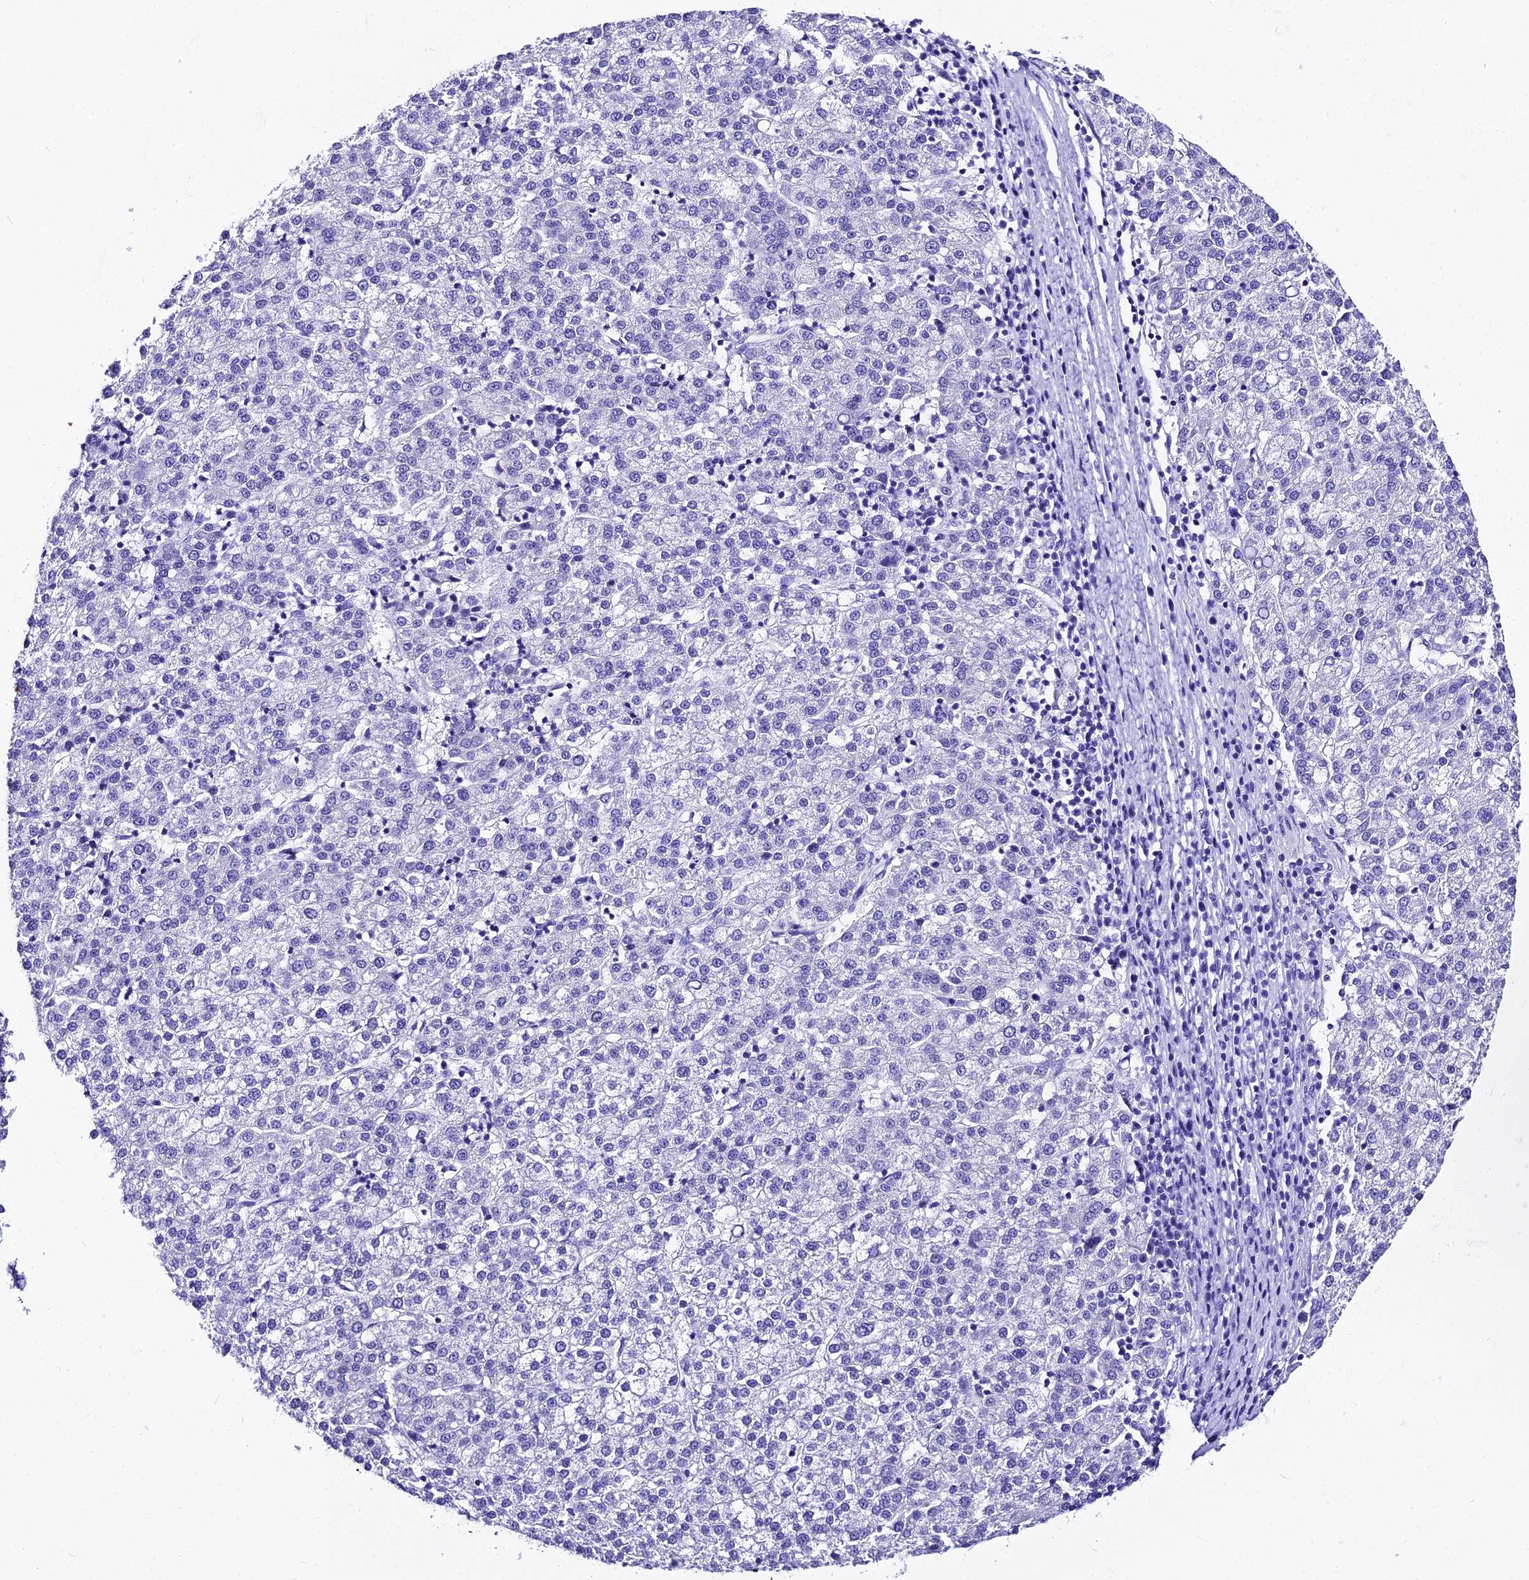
{"staining": {"intensity": "negative", "quantity": "none", "location": "none"}, "tissue": "liver cancer", "cell_type": "Tumor cells", "image_type": "cancer", "snomed": [{"axis": "morphology", "description": "Carcinoma, Hepatocellular, NOS"}, {"axis": "topography", "description": "Liver"}], "caption": "An immunohistochemistry image of liver cancer (hepatocellular carcinoma) is shown. There is no staining in tumor cells of liver cancer (hepatocellular carcinoma).", "gene": "LGALS7", "patient": {"sex": "female", "age": 58}}